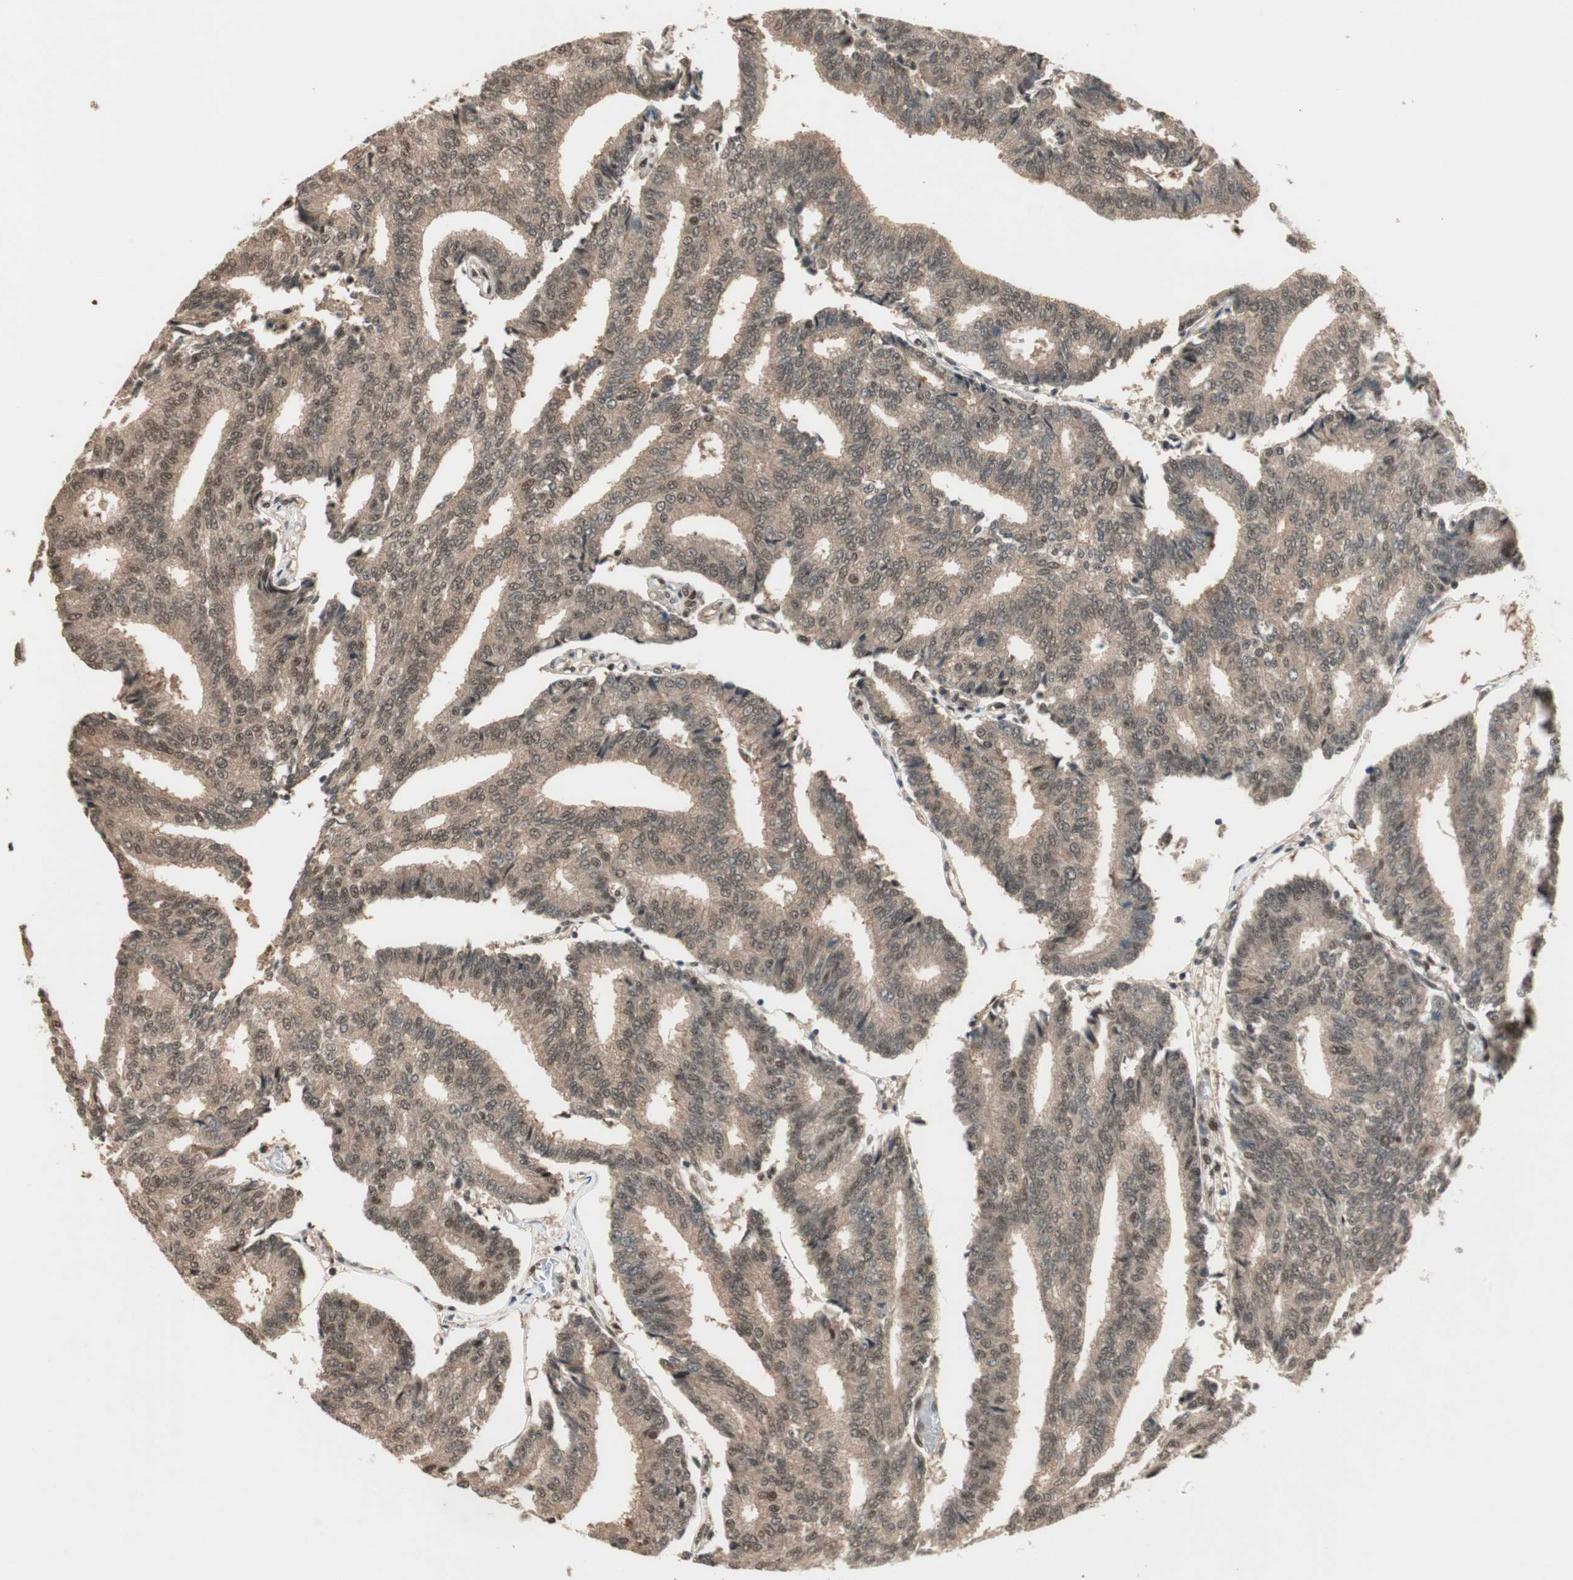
{"staining": {"intensity": "moderate", "quantity": ">75%", "location": "cytoplasmic/membranous,nuclear"}, "tissue": "prostate cancer", "cell_type": "Tumor cells", "image_type": "cancer", "snomed": [{"axis": "morphology", "description": "Adenocarcinoma, High grade"}, {"axis": "topography", "description": "Prostate"}], "caption": "Prostate adenocarcinoma (high-grade) was stained to show a protein in brown. There is medium levels of moderate cytoplasmic/membranous and nuclear expression in approximately >75% of tumor cells.", "gene": "ZNF701", "patient": {"sex": "male", "age": 55}}